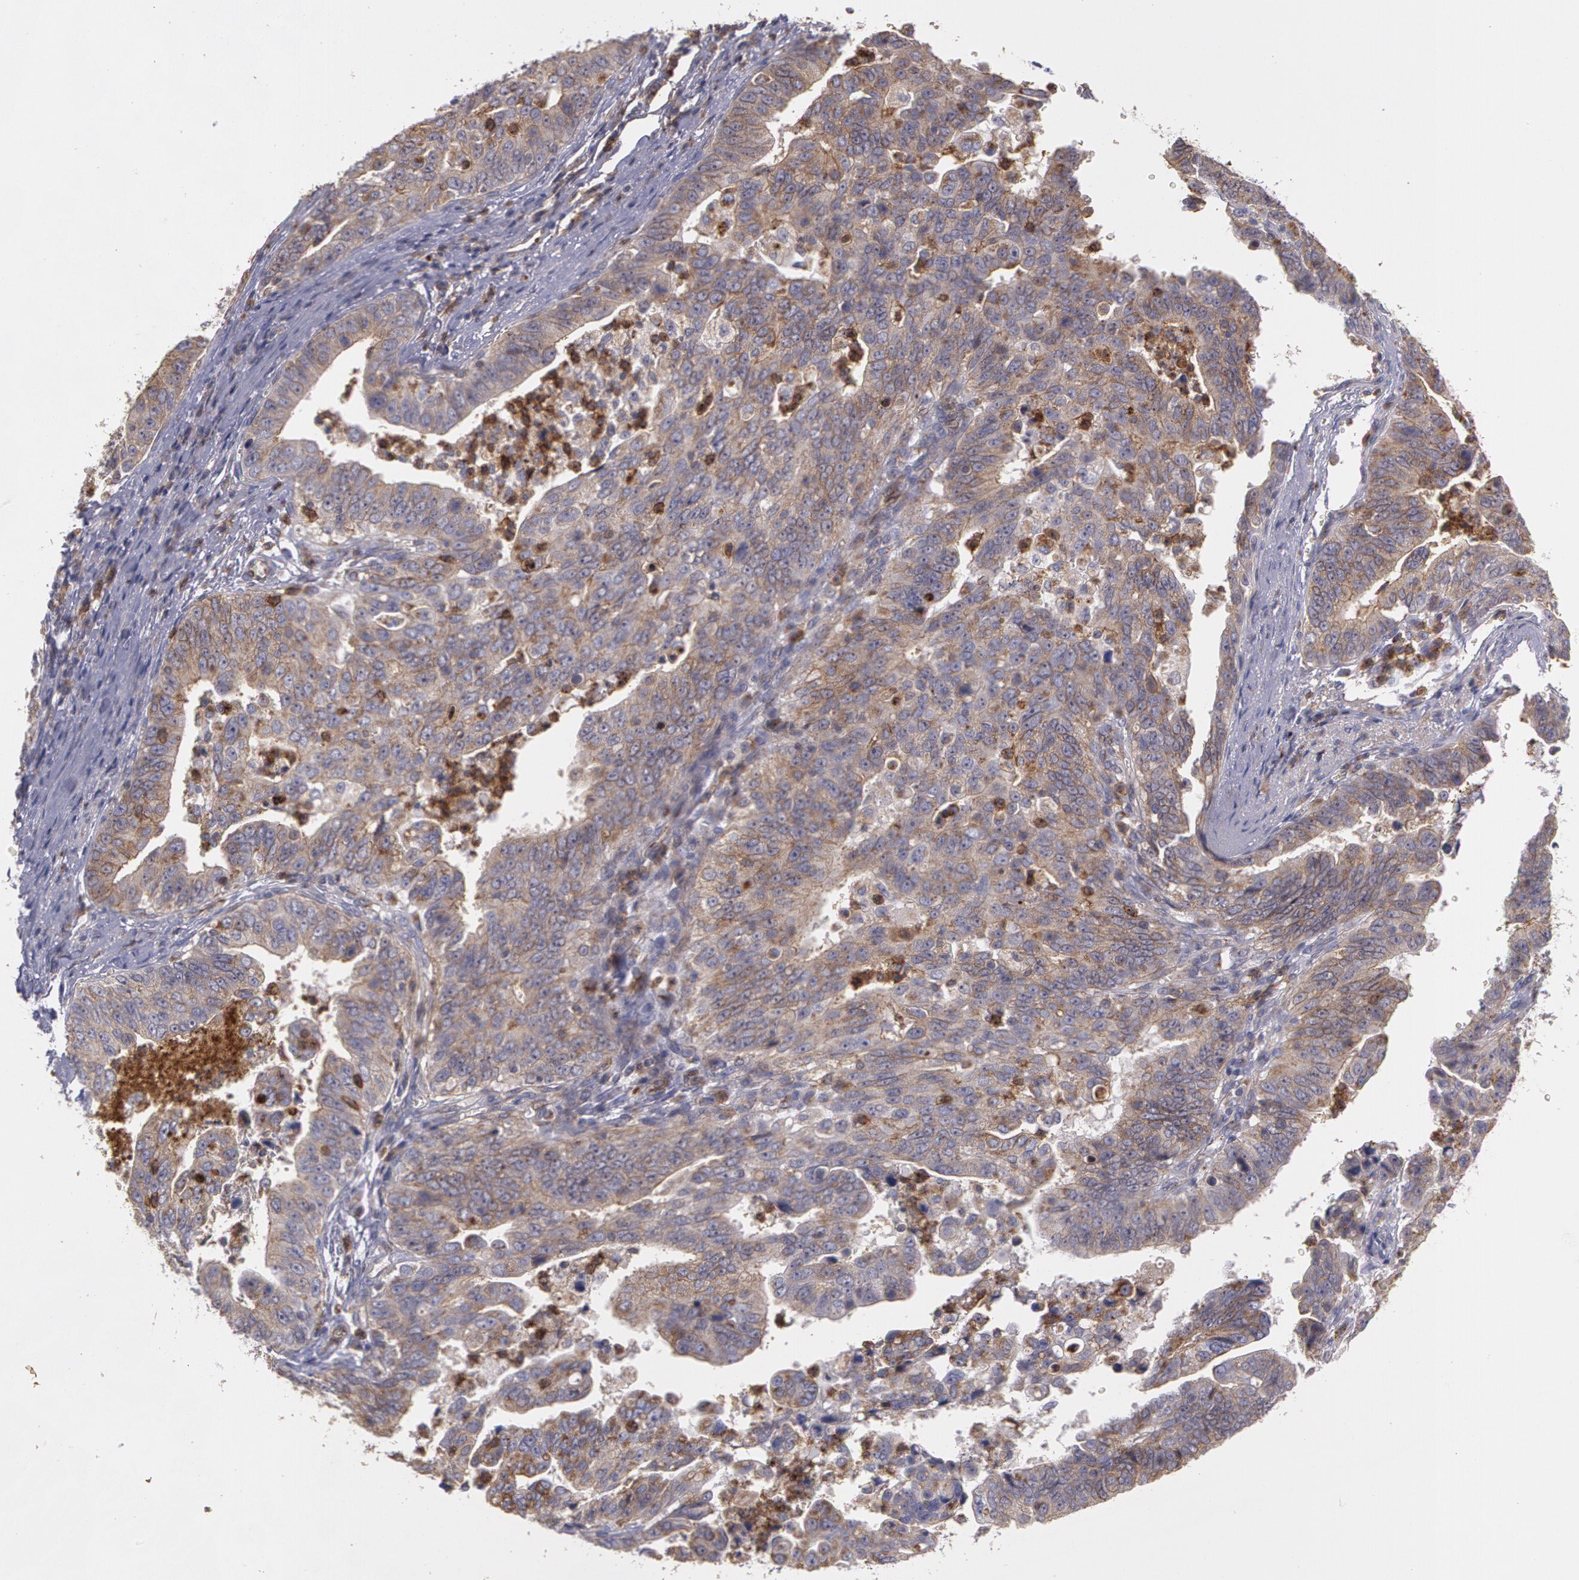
{"staining": {"intensity": "moderate", "quantity": ">75%", "location": "cytoplasmic/membranous"}, "tissue": "stomach cancer", "cell_type": "Tumor cells", "image_type": "cancer", "snomed": [{"axis": "morphology", "description": "Adenocarcinoma, NOS"}, {"axis": "topography", "description": "Stomach, upper"}], "caption": "Tumor cells show medium levels of moderate cytoplasmic/membranous staining in approximately >75% of cells in adenocarcinoma (stomach).", "gene": "FLOT2", "patient": {"sex": "female", "age": 50}}